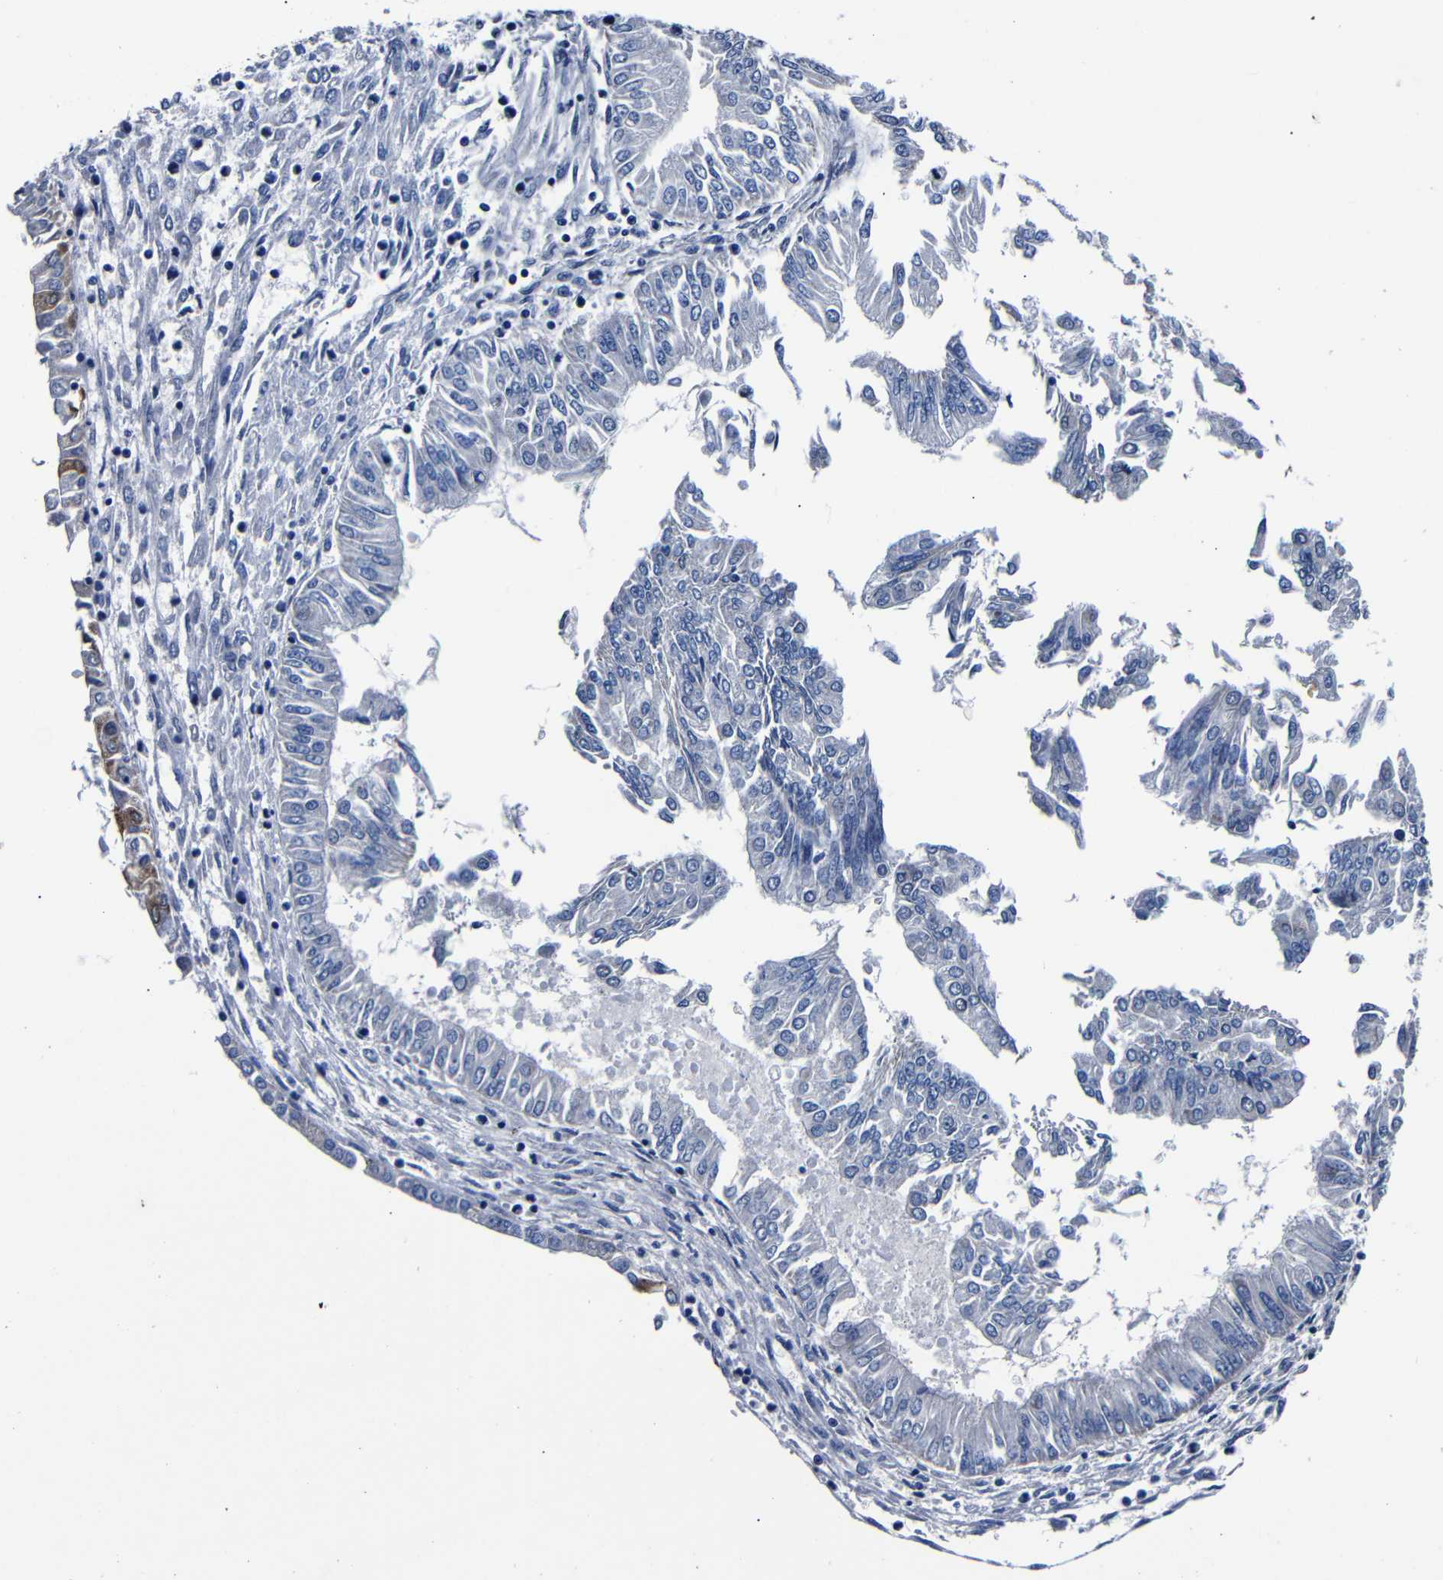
{"staining": {"intensity": "negative", "quantity": "none", "location": "none"}, "tissue": "endometrial cancer", "cell_type": "Tumor cells", "image_type": "cancer", "snomed": [{"axis": "morphology", "description": "Adenocarcinoma, NOS"}, {"axis": "topography", "description": "Endometrium"}], "caption": "Tumor cells show no significant expression in endometrial adenocarcinoma. The staining was performed using DAB to visualize the protein expression in brown, while the nuclei were stained in blue with hematoxylin (Magnification: 20x).", "gene": "DEPP1", "patient": {"sex": "female", "age": 53}}